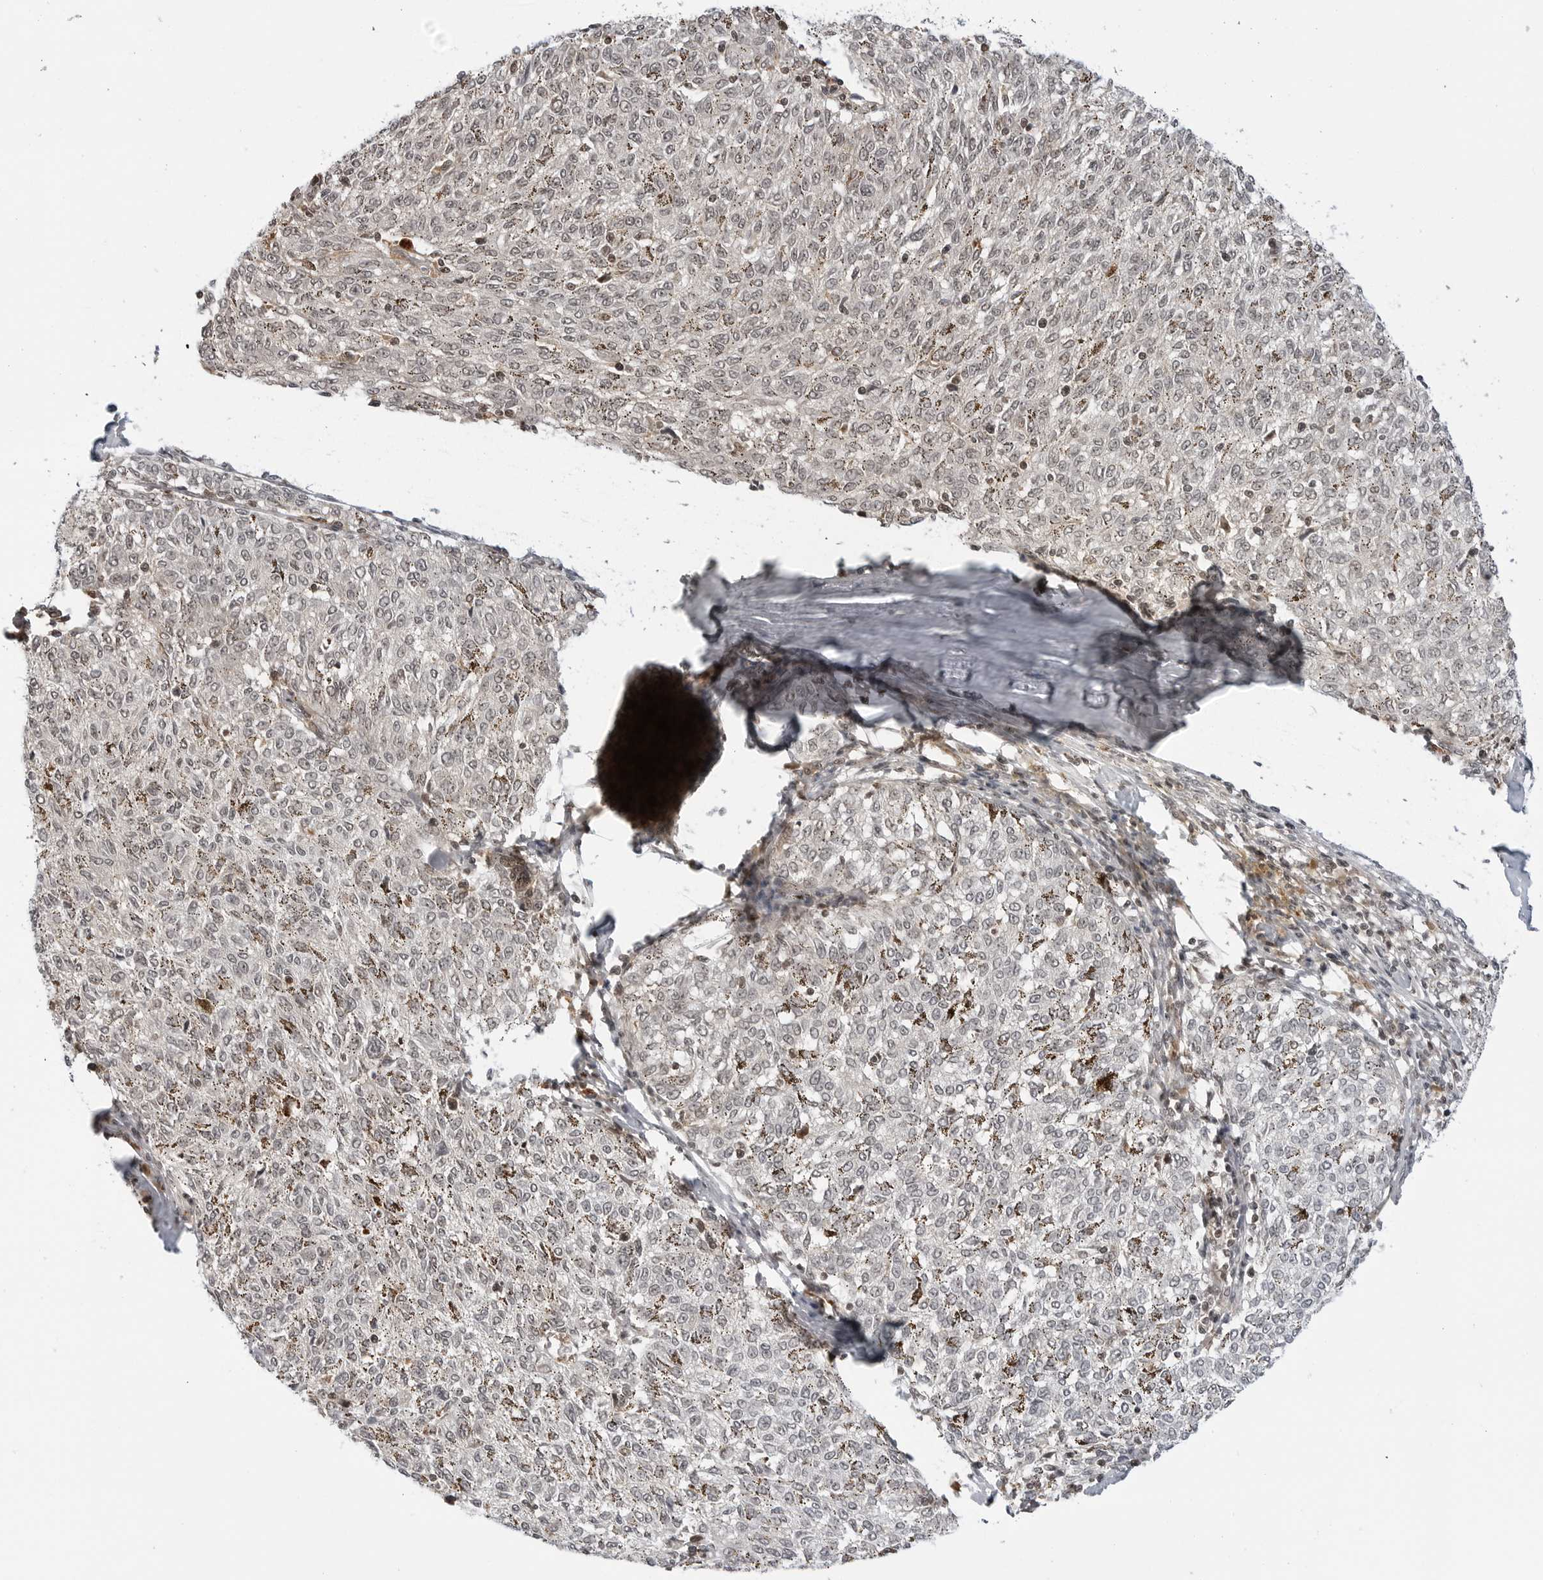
{"staining": {"intensity": "weak", "quantity": ">75%", "location": "nuclear"}, "tissue": "melanoma", "cell_type": "Tumor cells", "image_type": "cancer", "snomed": [{"axis": "morphology", "description": "Malignant melanoma, NOS"}, {"axis": "topography", "description": "Skin"}], "caption": "A brown stain labels weak nuclear positivity of a protein in melanoma tumor cells. (DAB IHC with brightfield microscopy, high magnification).", "gene": "C8orf33", "patient": {"sex": "female", "age": 72}}